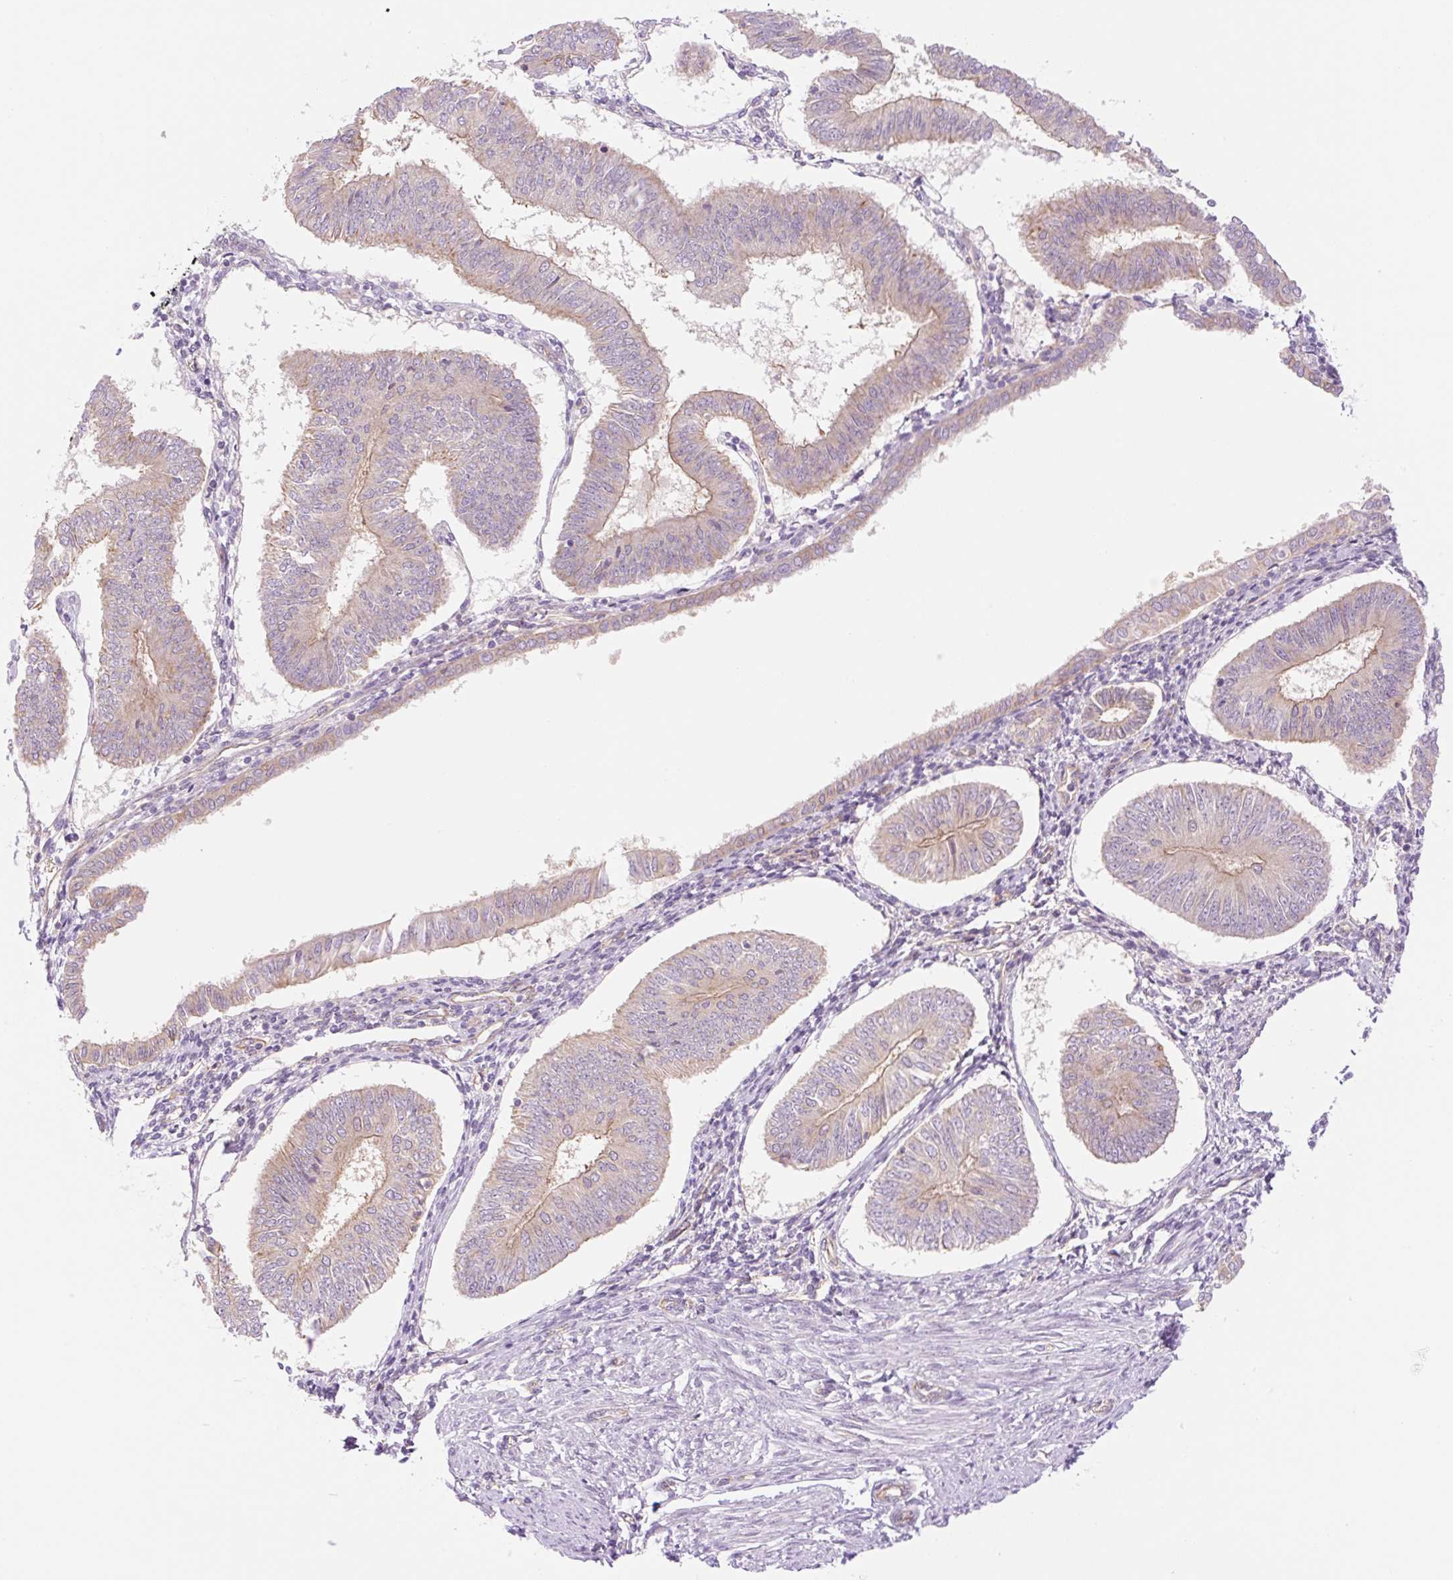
{"staining": {"intensity": "moderate", "quantity": "<25%", "location": "cytoplasmic/membranous"}, "tissue": "endometrial cancer", "cell_type": "Tumor cells", "image_type": "cancer", "snomed": [{"axis": "morphology", "description": "Adenocarcinoma, NOS"}, {"axis": "topography", "description": "Endometrium"}], "caption": "Immunohistochemistry (IHC) staining of endometrial cancer, which exhibits low levels of moderate cytoplasmic/membranous expression in about <25% of tumor cells indicating moderate cytoplasmic/membranous protein staining. The staining was performed using DAB (3,3'-diaminobenzidine) (brown) for protein detection and nuclei were counterstained in hematoxylin (blue).", "gene": "NLRP5", "patient": {"sex": "female", "age": 58}}